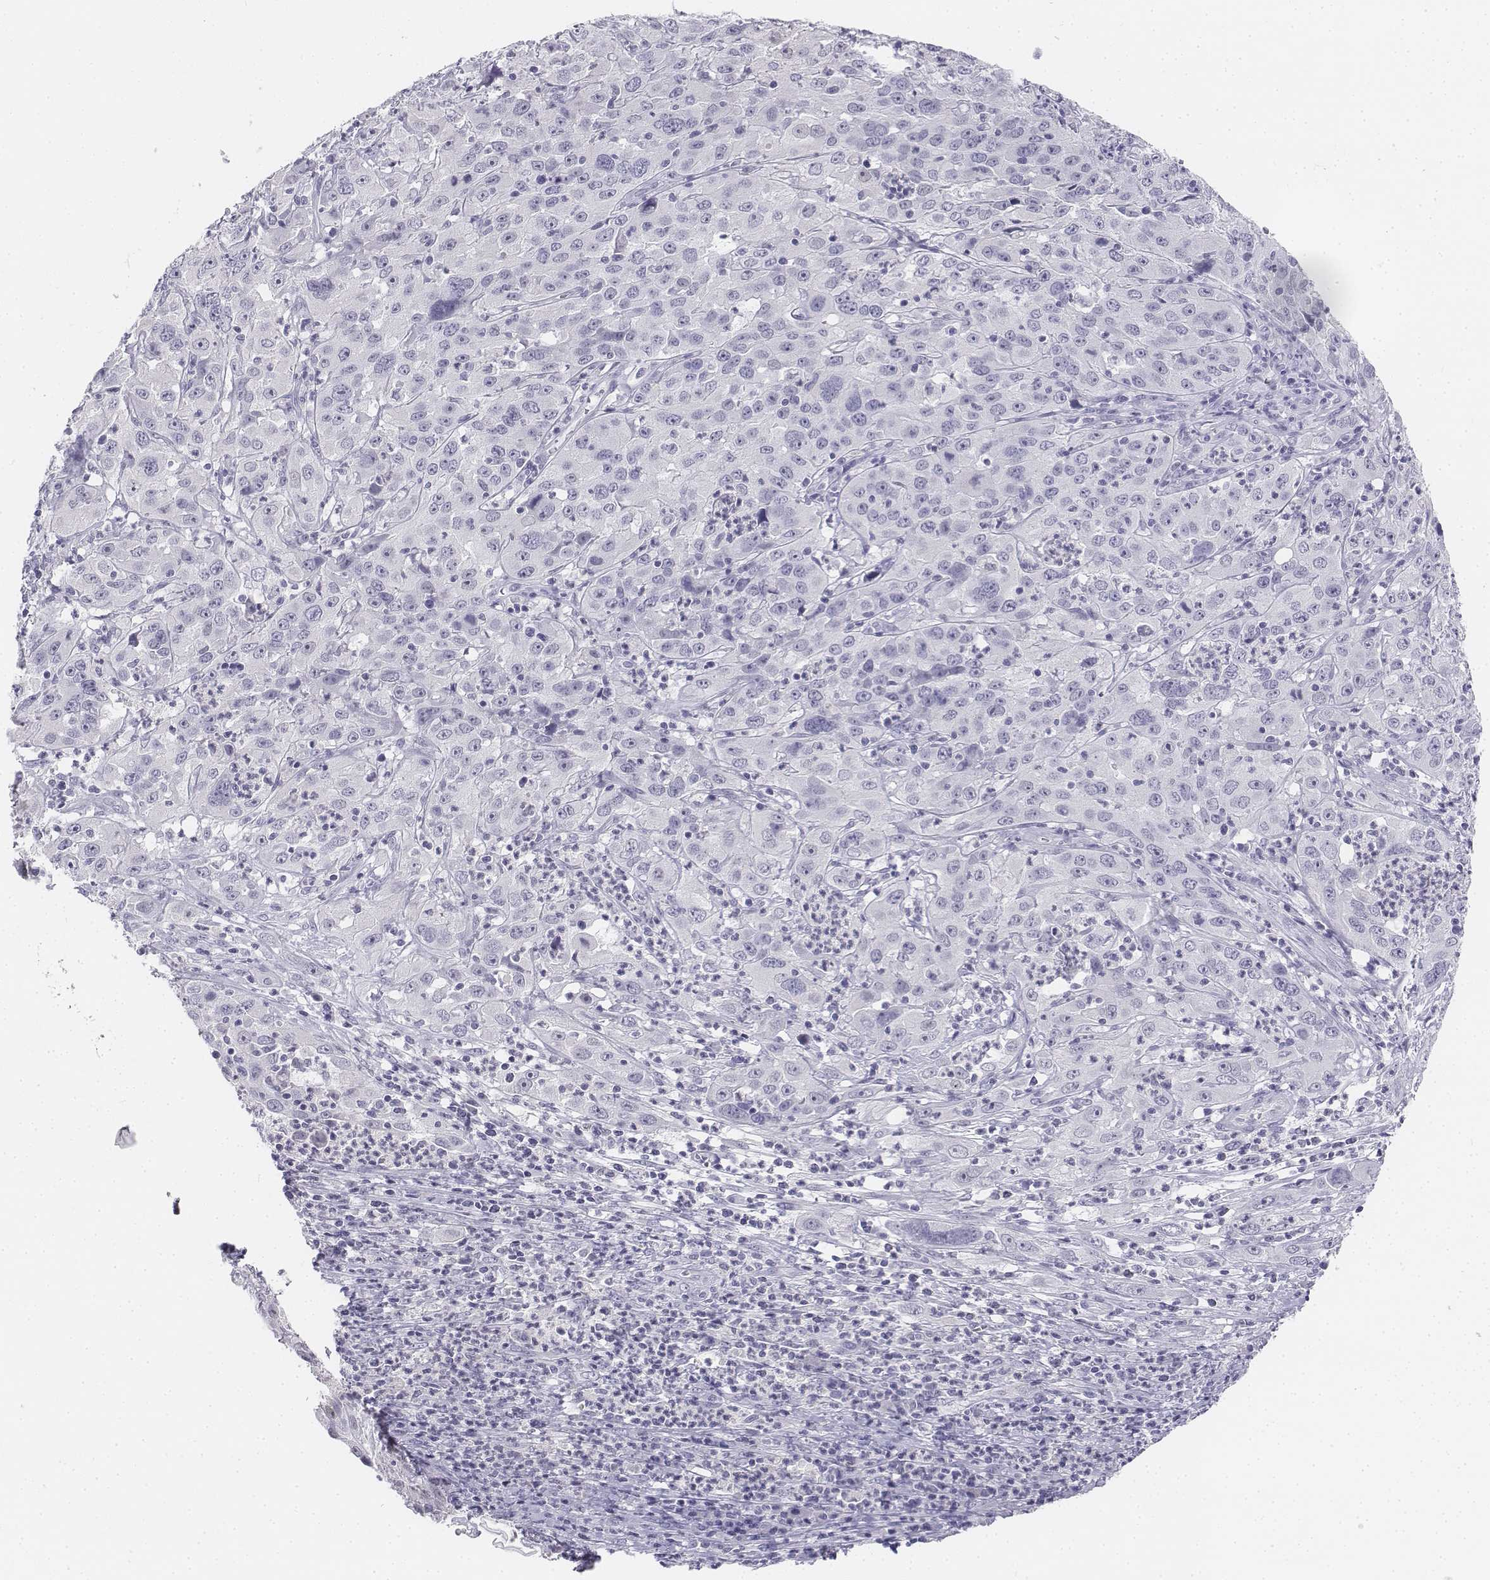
{"staining": {"intensity": "negative", "quantity": "none", "location": "none"}, "tissue": "cervical cancer", "cell_type": "Tumor cells", "image_type": "cancer", "snomed": [{"axis": "morphology", "description": "Squamous cell carcinoma, NOS"}, {"axis": "topography", "description": "Cervix"}], "caption": "Human cervical squamous cell carcinoma stained for a protein using immunohistochemistry demonstrates no staining in tumor cells.", "gene": "UCN2", "patient": {"sex": "female", "age": 32}}